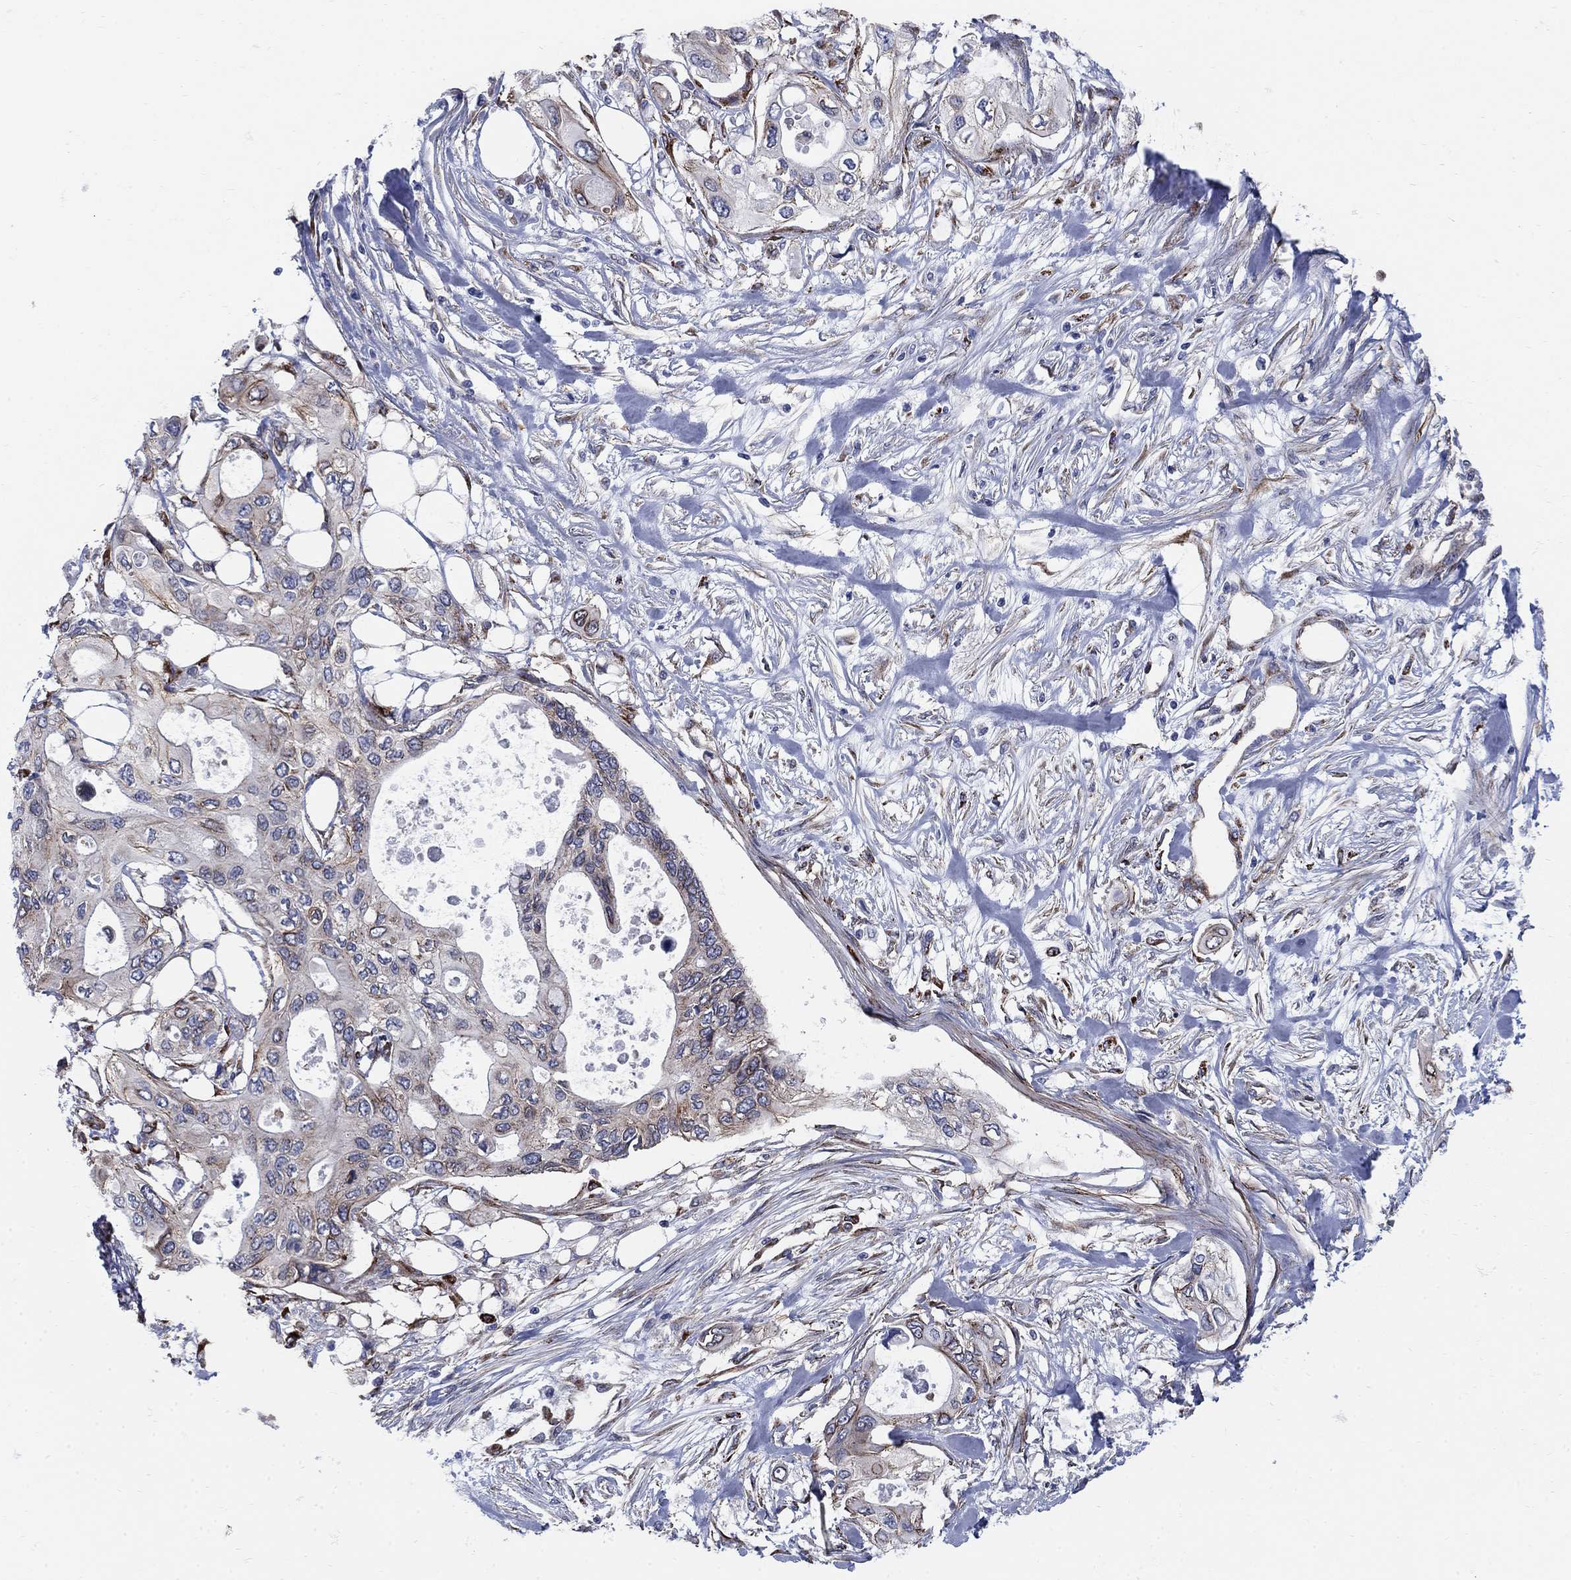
{"staining": {"intensity": "negative", "quantity": "none", "location": "none"}, "tissue": "pancreatic cancer", "cell_type": "Tumor cells", "image_type": "cancer", "snomed": [{"axis": "morphology", "description": "Adenocarcinoma, NOS"}, {"axis": "topography", "description": "Pancreas"}], "caption": "Micrograph shows no protein staining in tumor cells of adenocarcinoma (pancreatic) tissue.", "gene": "SEPTIN8", "patient": {"sex": "female", "age": 63}}